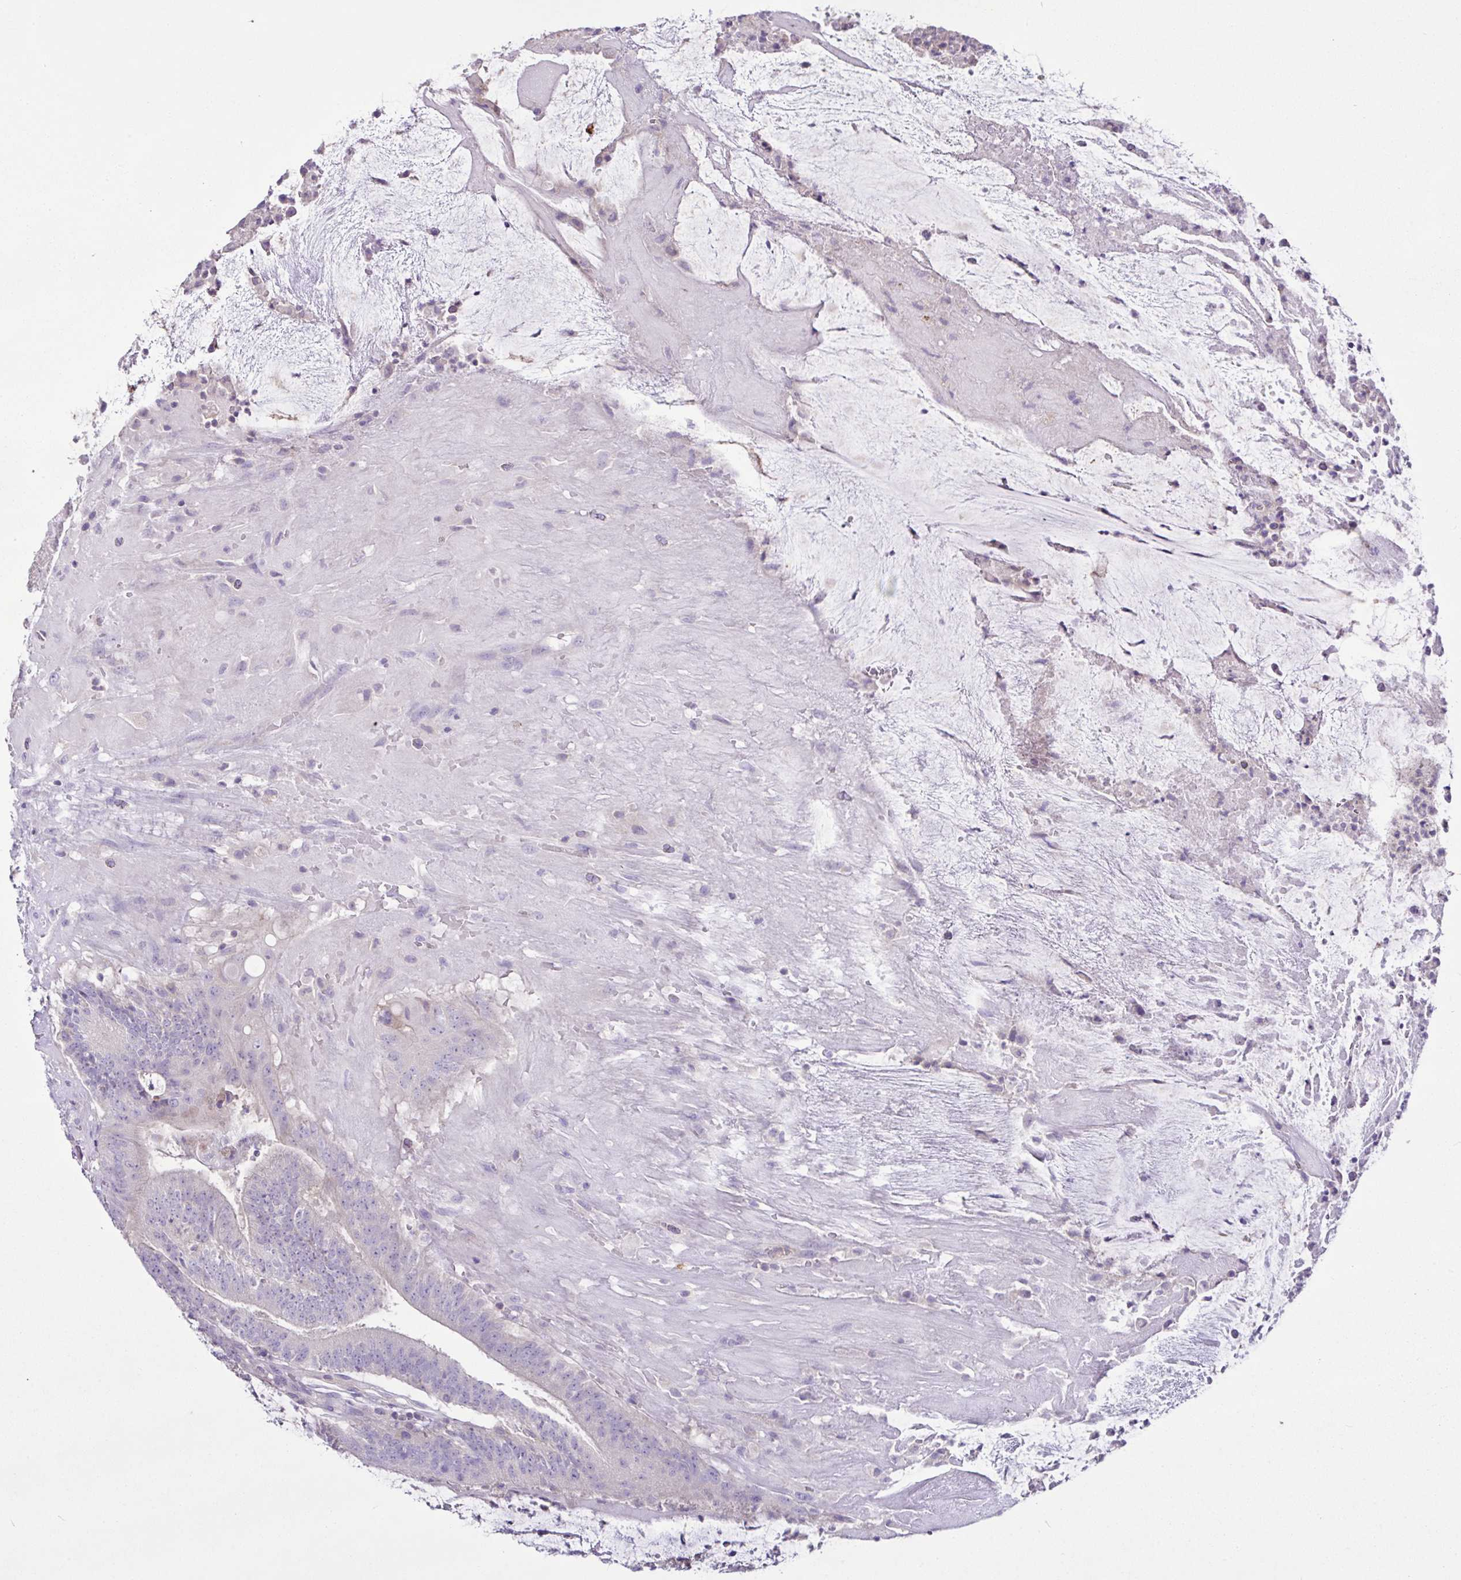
{"staining": {"intensity": "negative", "quantity": "none", "location": "none"}, "tissue": "colorectal cancer", "cell_type": "Tumor cells", "image_type": "cancer", "snomed": [{"axis": "morphology", "description": "Adenocarcinoma, NOS"}, {"axis": "topography", "description": "Colon"}], "caption": "DAB (3,3'-diaminobenzidine) immunohistochemical staining of colorectal cancer (adenocarcinoma) demonstrates no significant staining in tumor cells. (DAB IHC visualized using brightfield microscopy, high magnification).", "gene": "D2HGDH", "patient": {"sex": "female", "age": 43}}